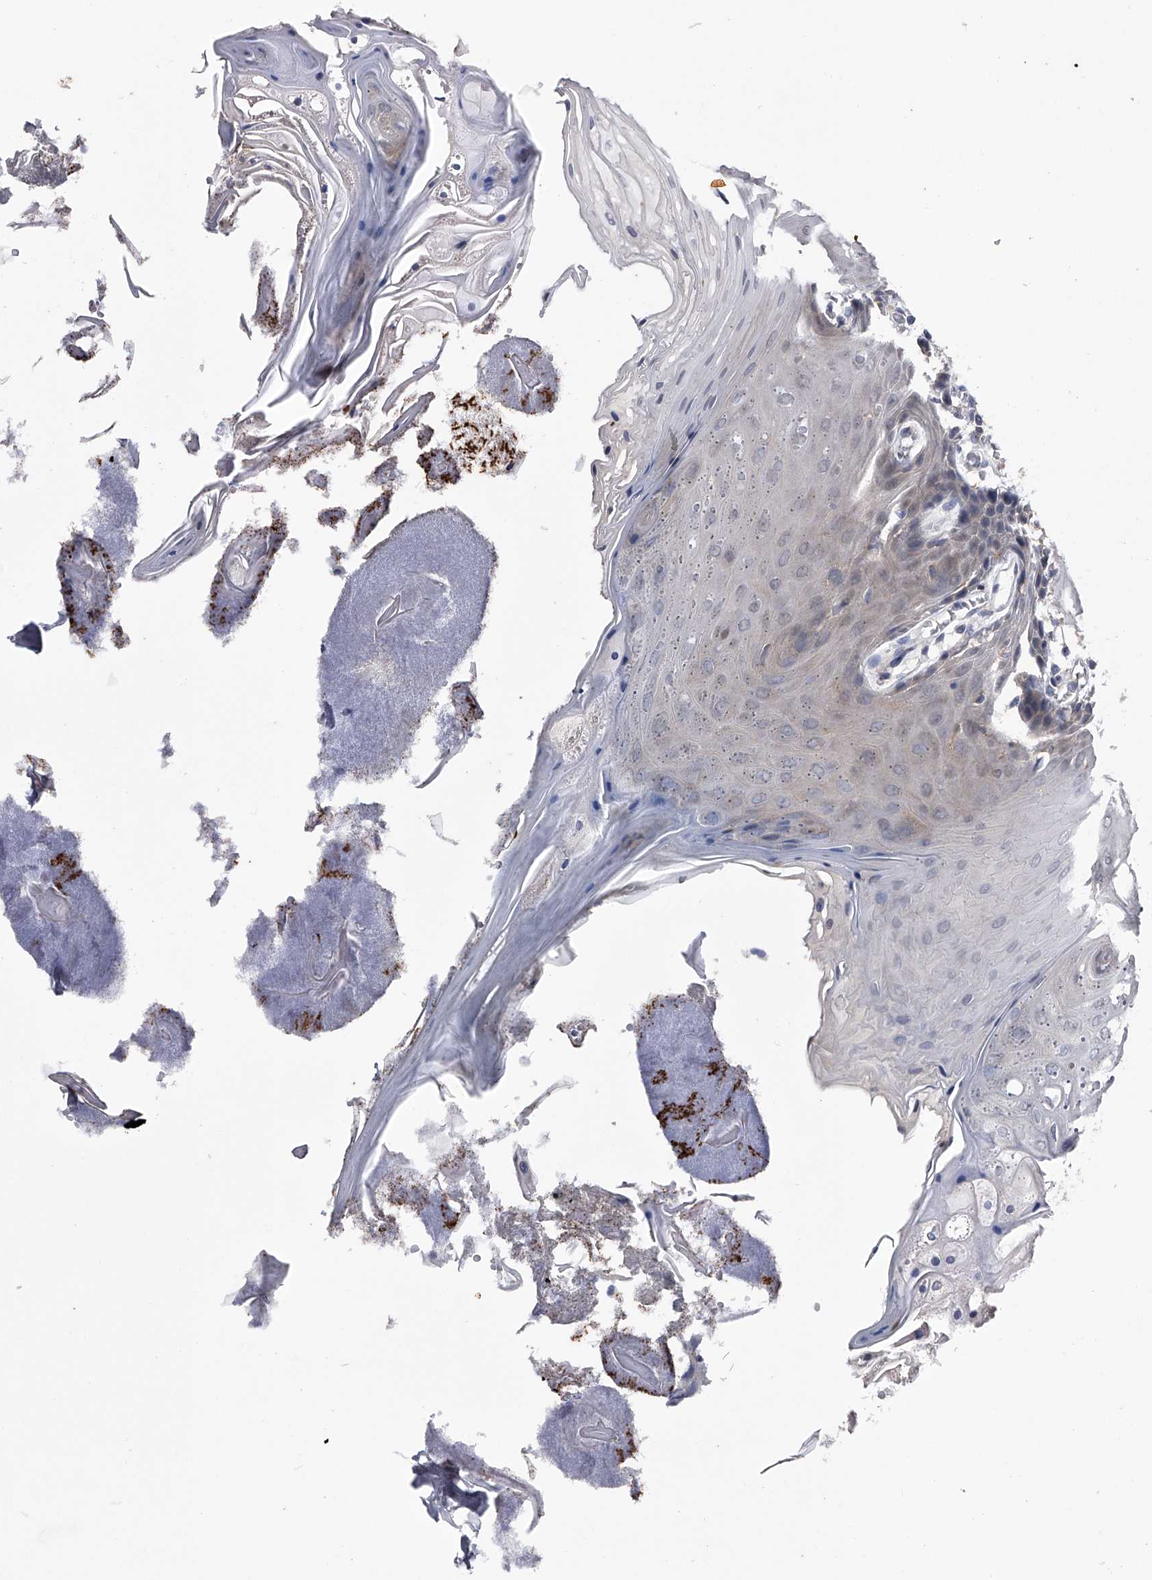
{"staining": {"intensity": "weak", "quantity": "<25%", "location": "cytoplasmic/membranous"}, "tissue": "oral mucosa", "cell_type": "Squamous epithelial cells", "image_type": "normal", "snomed": [{"axis": "morphology", "description": "Normal tissue, NOS"}, {"axis": "morphology", "description": "Squamous cell carcinoma, NOS"}, {"axis": "topography", "description": "Skeletal muscle"}, {"axis": "topography", "description": "Oral tissue"}, {"axis": "topography", "description": "Salivary gland"}, {"axis": "topography", "description": "Head-Neck"}], "caption": "The immunohistochemistry (IHC) image has no significant staining in squamous epithelial cells of oral mucosa. The staining is performed using DAB (3,3'-diaminobenzidine) brown chromogen with nuclei counter-stained in using hematoxylin.", "gene": "PAN3", "patient": {"sex": "male", "age": 54}}